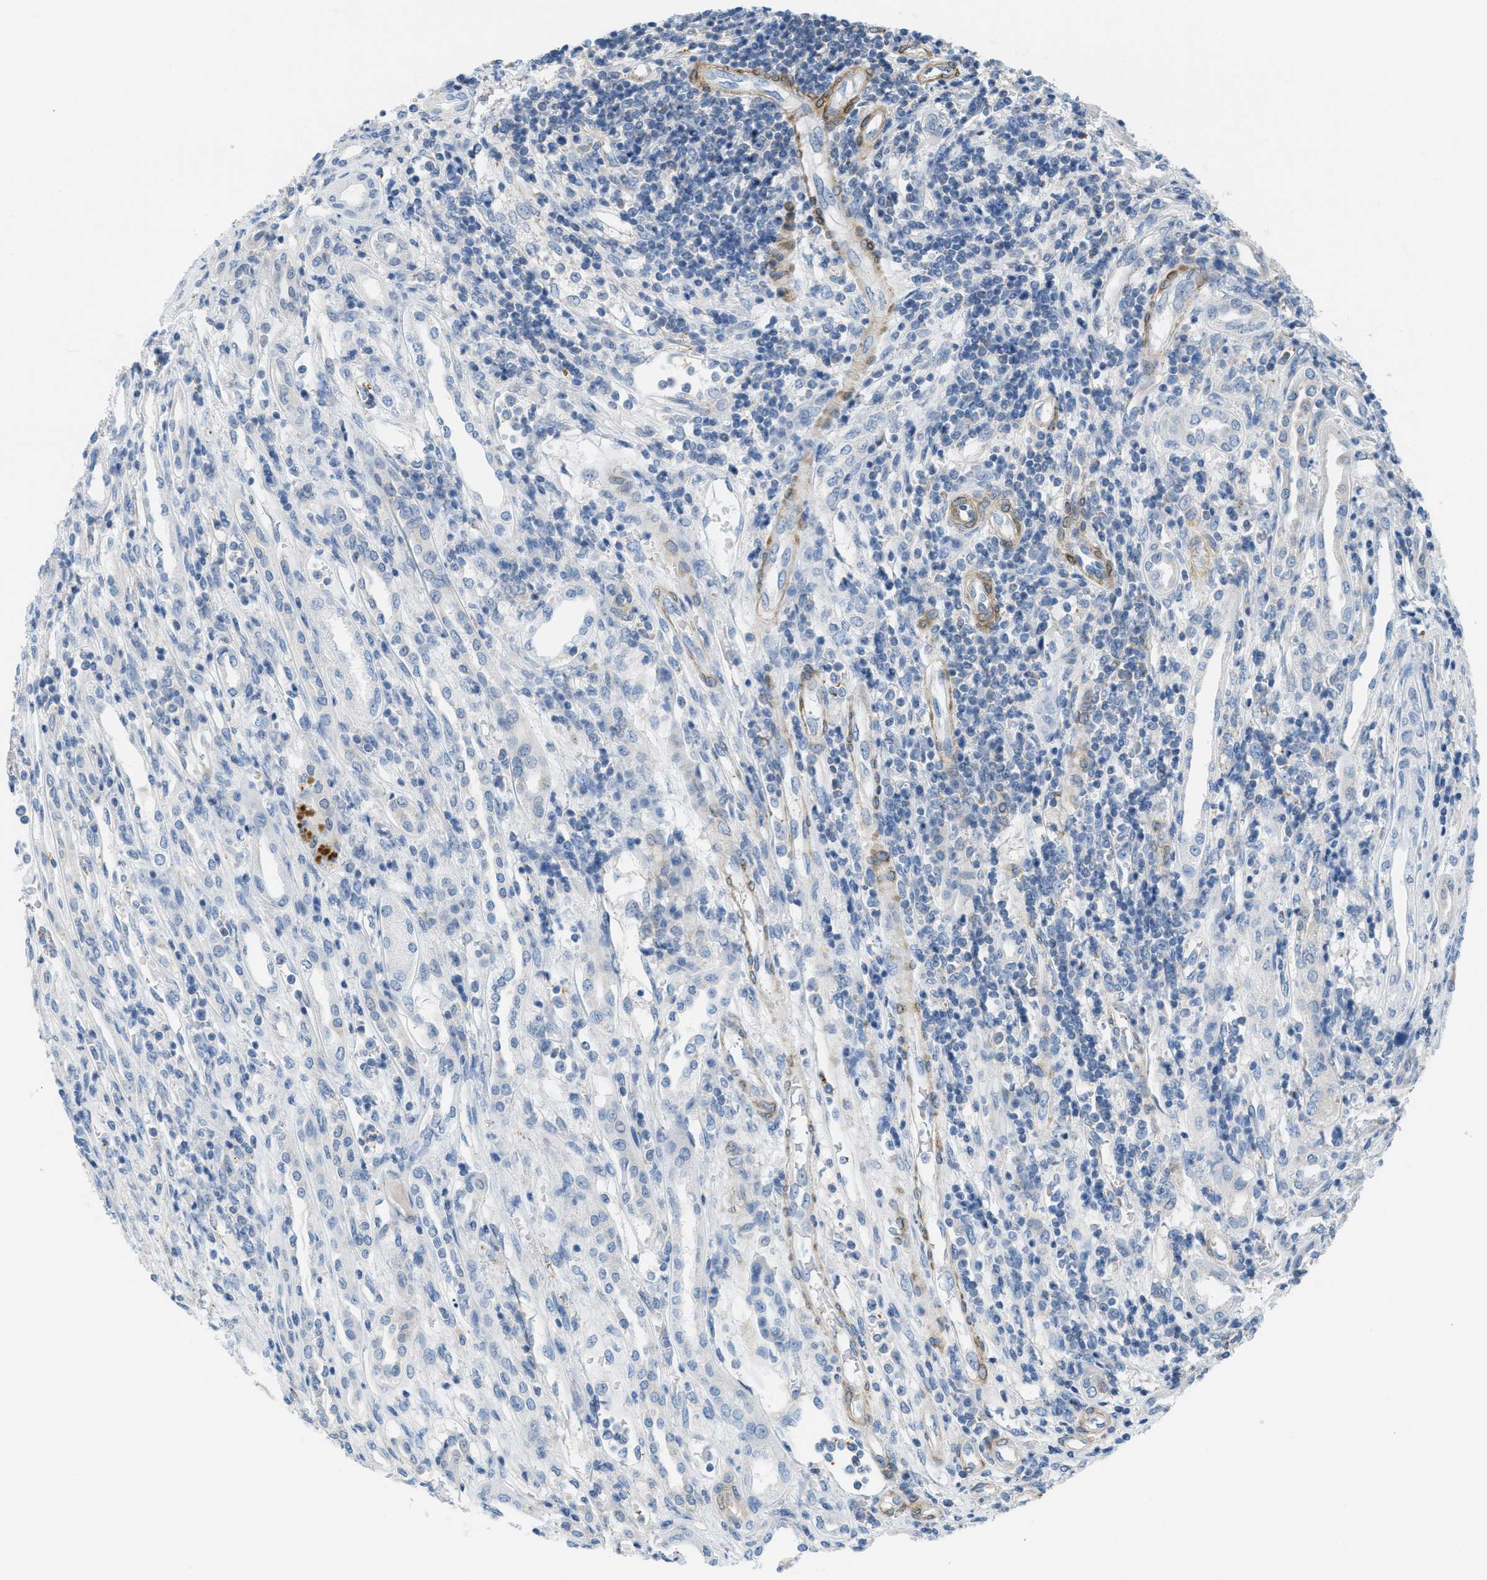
{"staining": {"intensity": "negative", "quantity": "none", "location": "none"}, "tissue": "renal cancer", "cell_type": "Tumor cells", "image_type": "cancer", "snomed": [{"axis": "morphology", "description": "Adenocarcinoma, NOS"}, {"axis": "topography", "description": "Kidney"}], "caption": "There is no significant expression in tumor cells of renal cancer (adenocarcinoma).", "gene": "MAPRE2", "patient": {"sex": "female", "age": 54}}